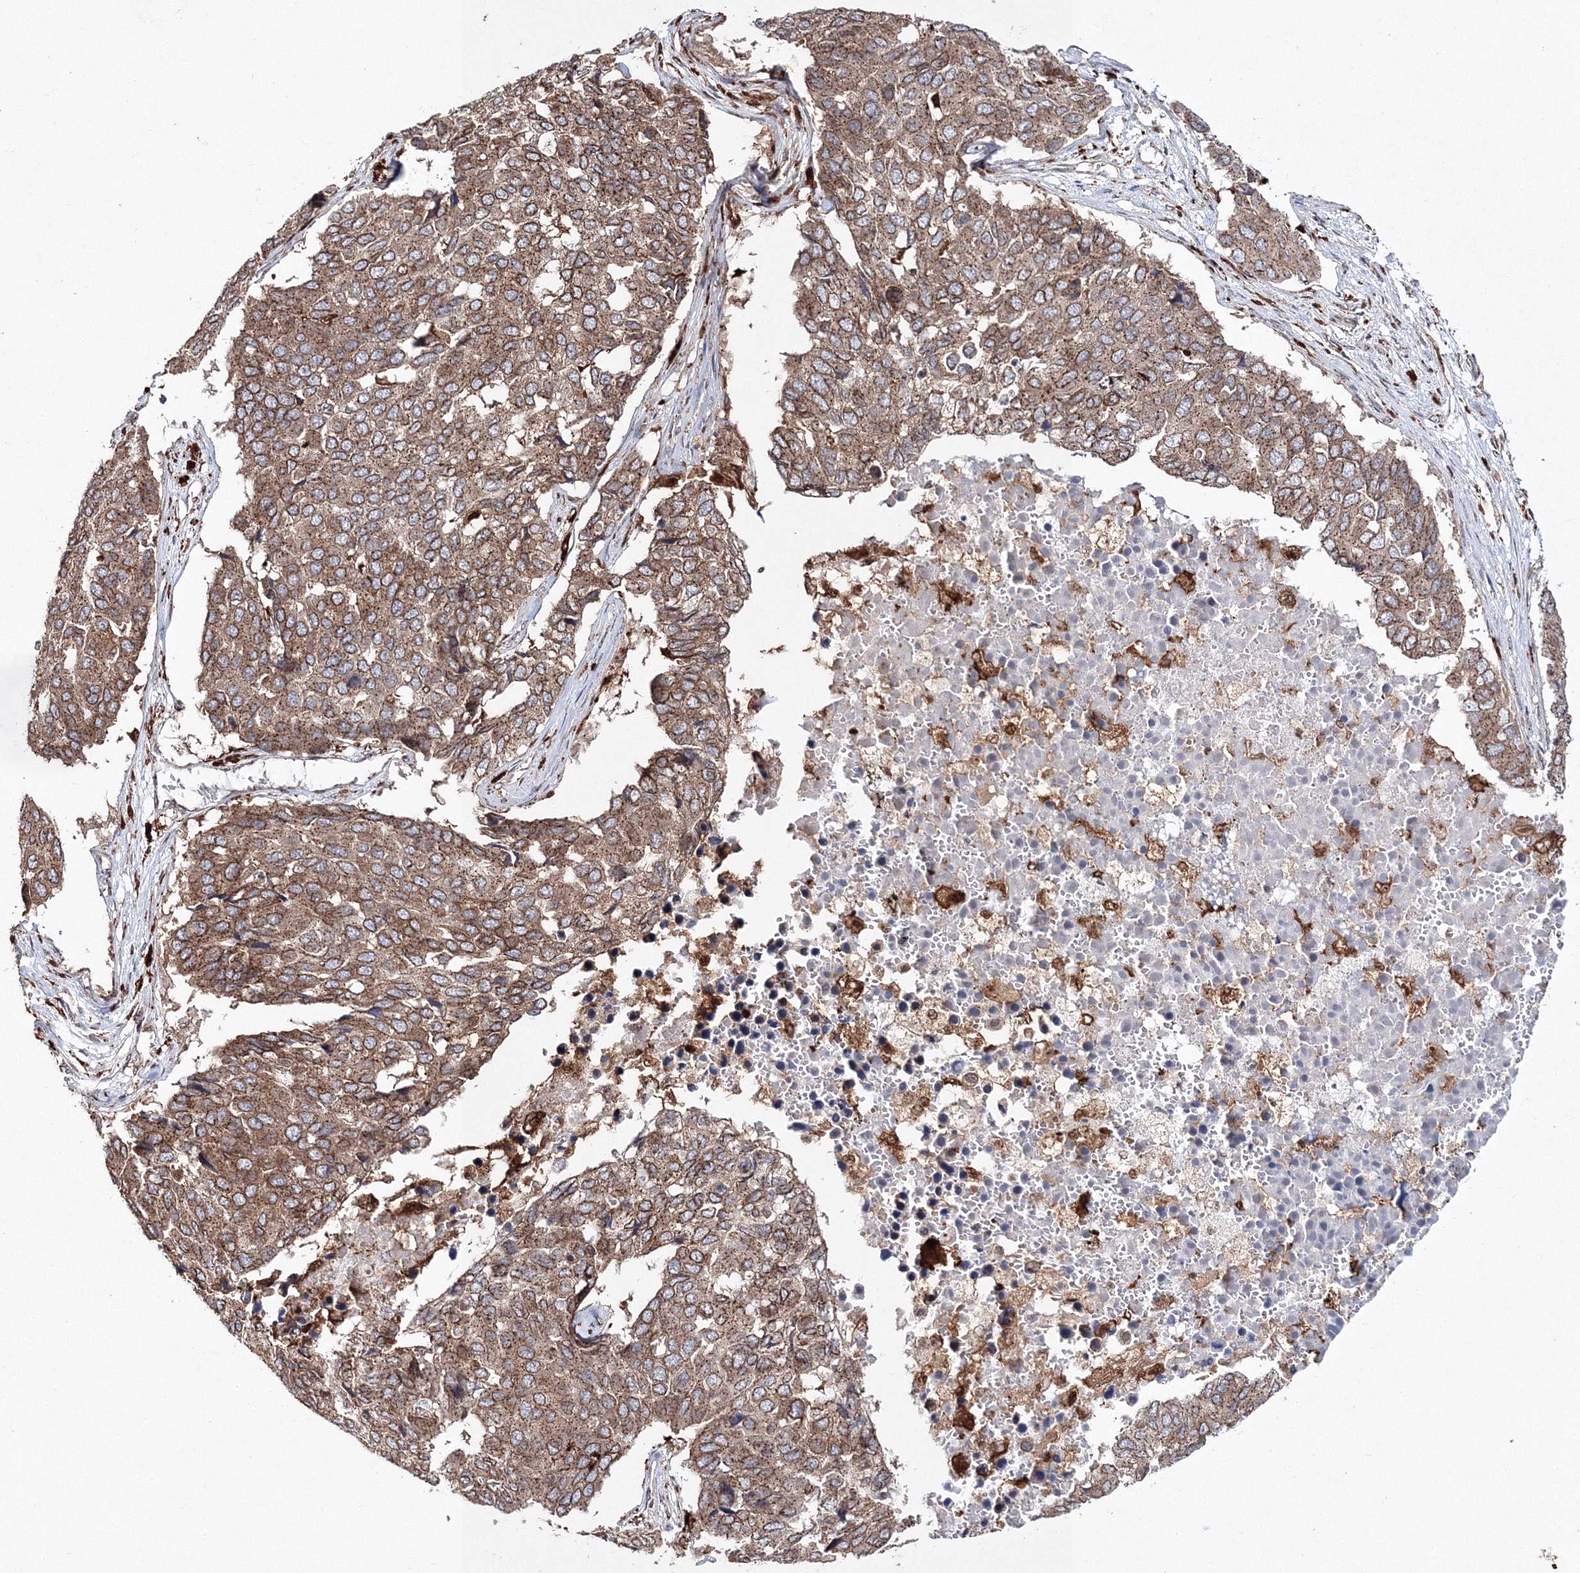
{"staining": {"intensity": "strong", "quantity": ">75%", "location": "cytoplasmic/membranous"}, "tissue": "pancreatic cancer", "cell_type": "Tumor cells", "image_type": "cancer", "snomed": [{"axis": "morphology", "description": "Adenocarcinoma, NOS"}, {"axis": "topography", "description": "Pancreas"}], "caption": "There is high levels of strong cytoplasmic/membranous staining in tumor cells of pancreatic adenocarcinoma, as demonstrated by immunohistochemical staining (brown color).", "gene": "ARCN1", "patient": {"sex": "male", "age": 50}}